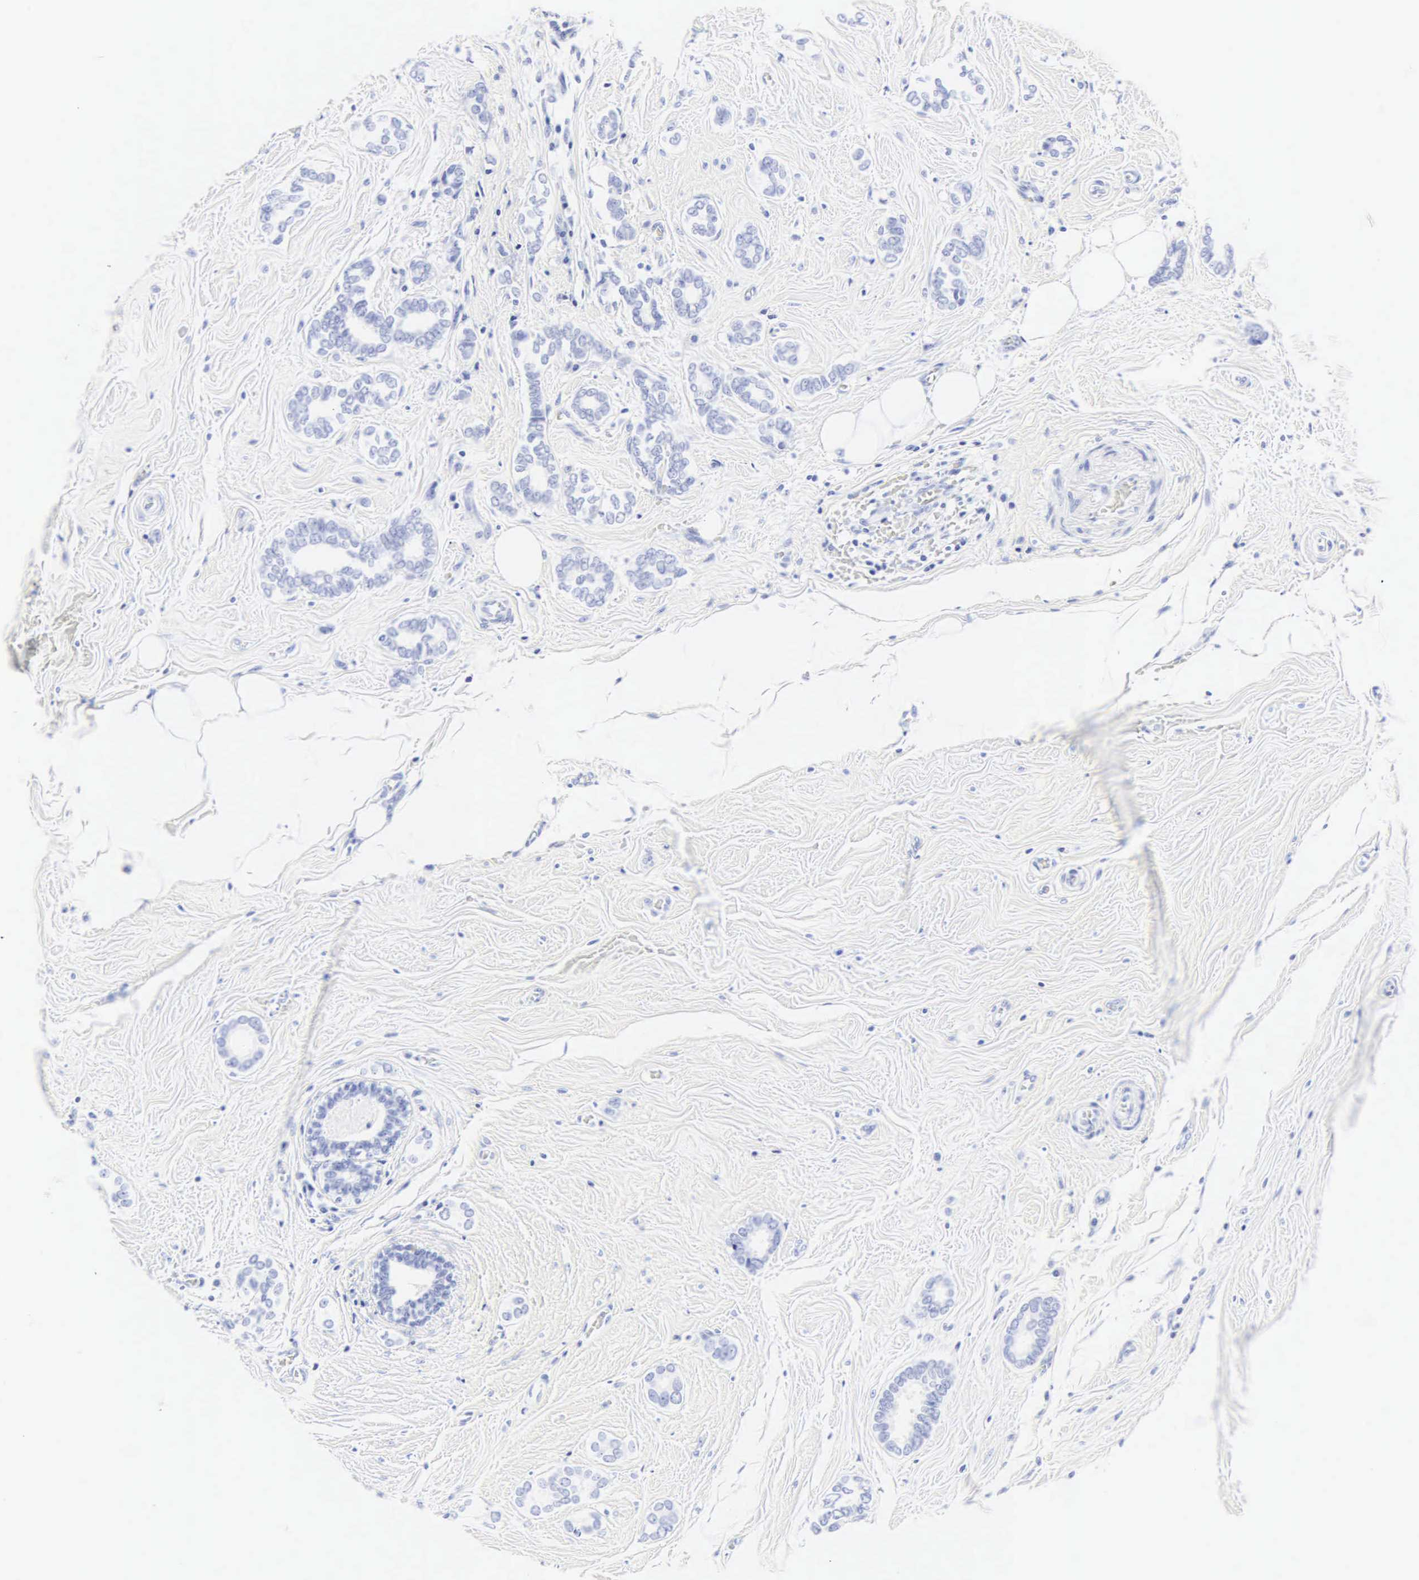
{"staining": {"intensity": "negative", "quantity": "none", "location": "none"}, "tissue": "breast cancer", "cell_type": "Tumor cells", "image_type": "cancer", "snomed": [{"axis": "morphology", "description": "Duct carcinoma"}, {"axis": "topography", "description": "Breast"}], "caption": "A high-resolution histopathology image shows immunohistochemistry (IHC) staining of breast cancer, which demonstrates no significant positivity in tumor cells.", "gene": "CGB3", "patient": {"sex": "female", "age": 50}}